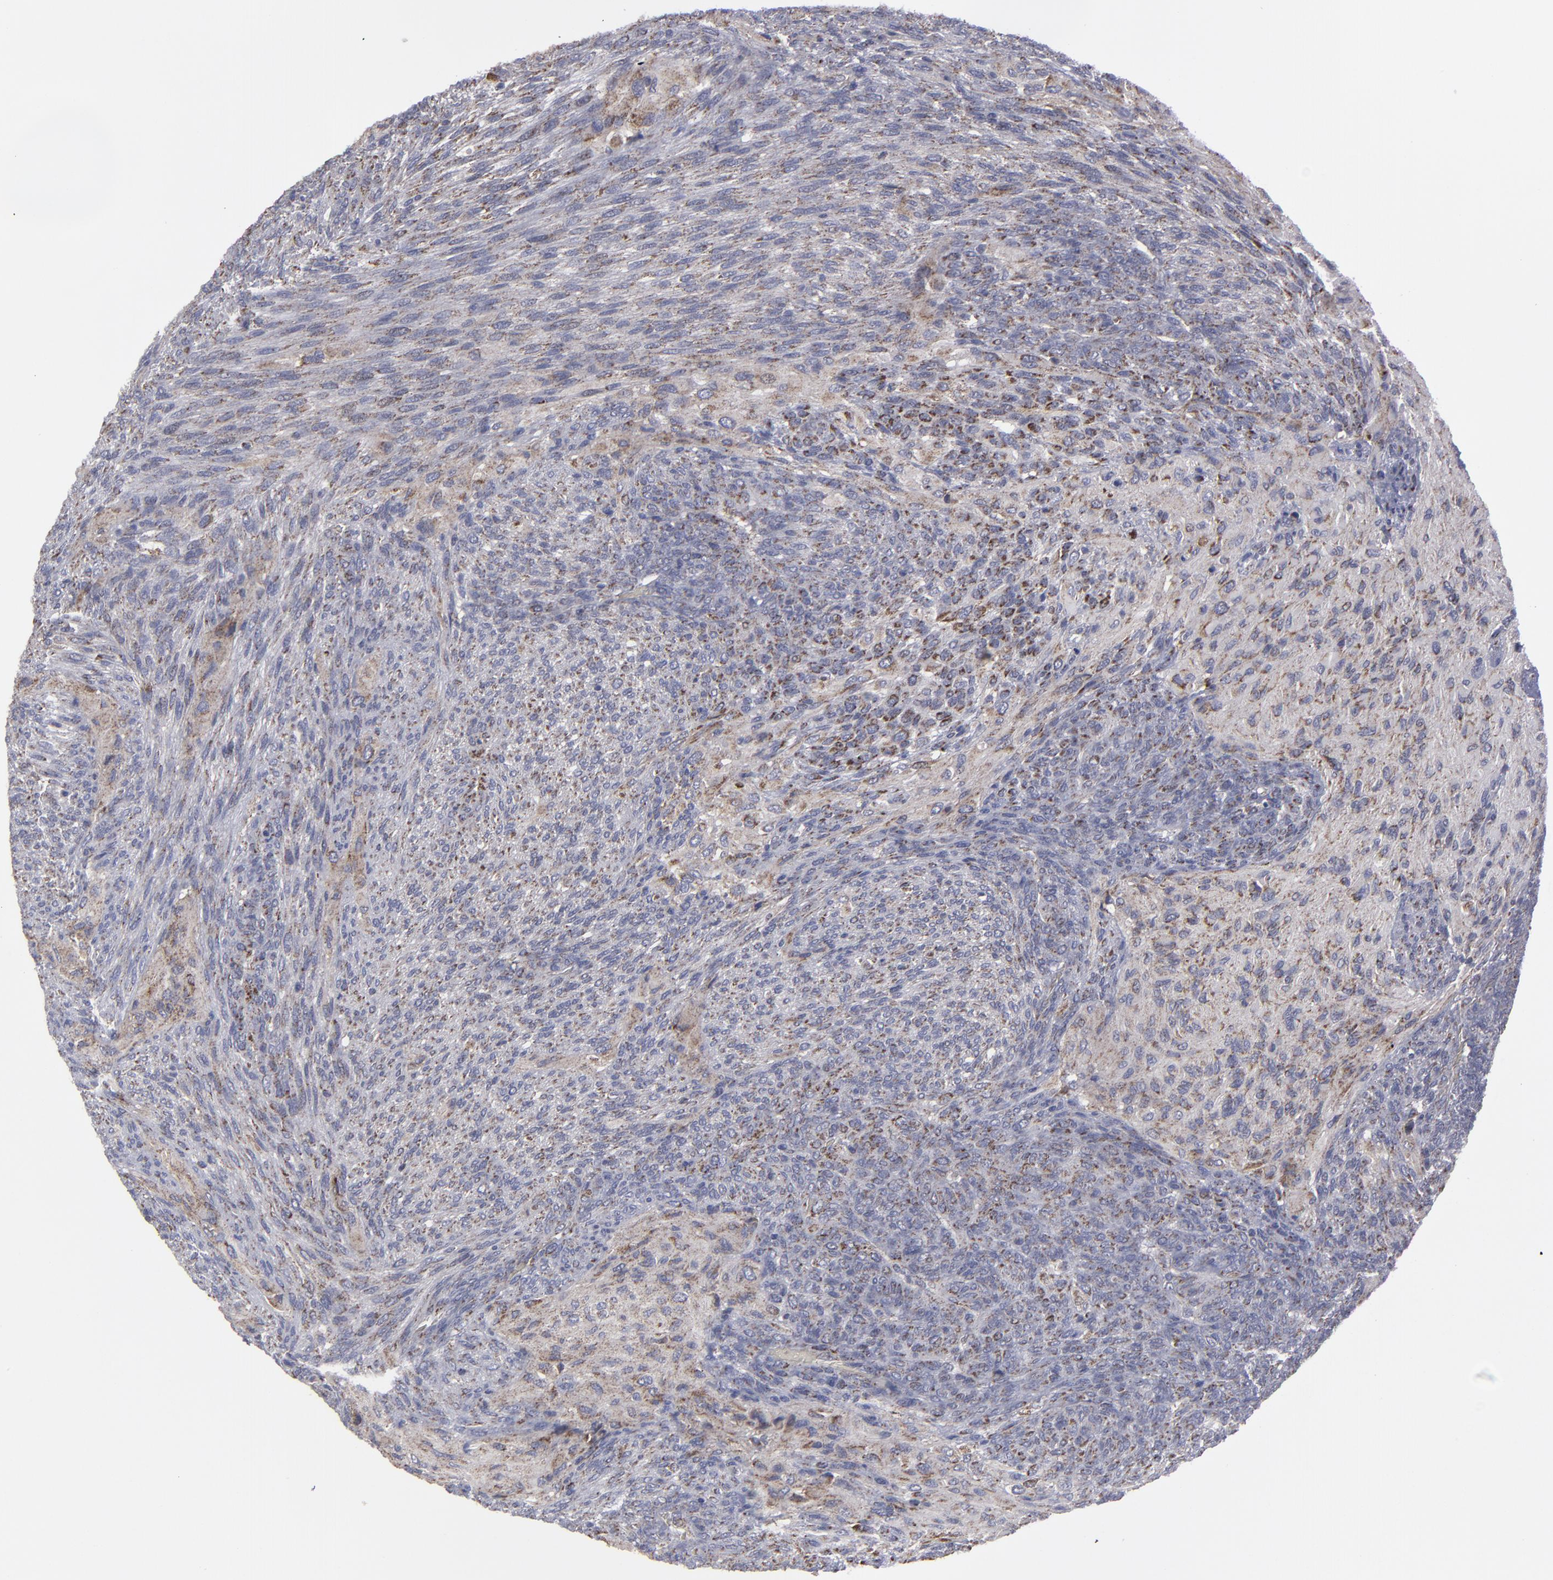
{"staining": {"intensity": "strong", "quantity": "25%-75%", "location": "cytoplasmic/membranous"}, "tissue": "glioma", "cell_type": "Tumor cells", "image_type": "cancer", "snomed": [{"axis": "morphology", "description": "Glioma, malignant, High grade"}, {"axis": "topography", "description": "Cerebral cortex"}], "caption": "Tumor cells exhibit strong cytoplasmic/membranous positivity in about 25%-75% of cells in glioma.", "gene": "MYOM2", "patient": {"sex": "female", "age": 55}}